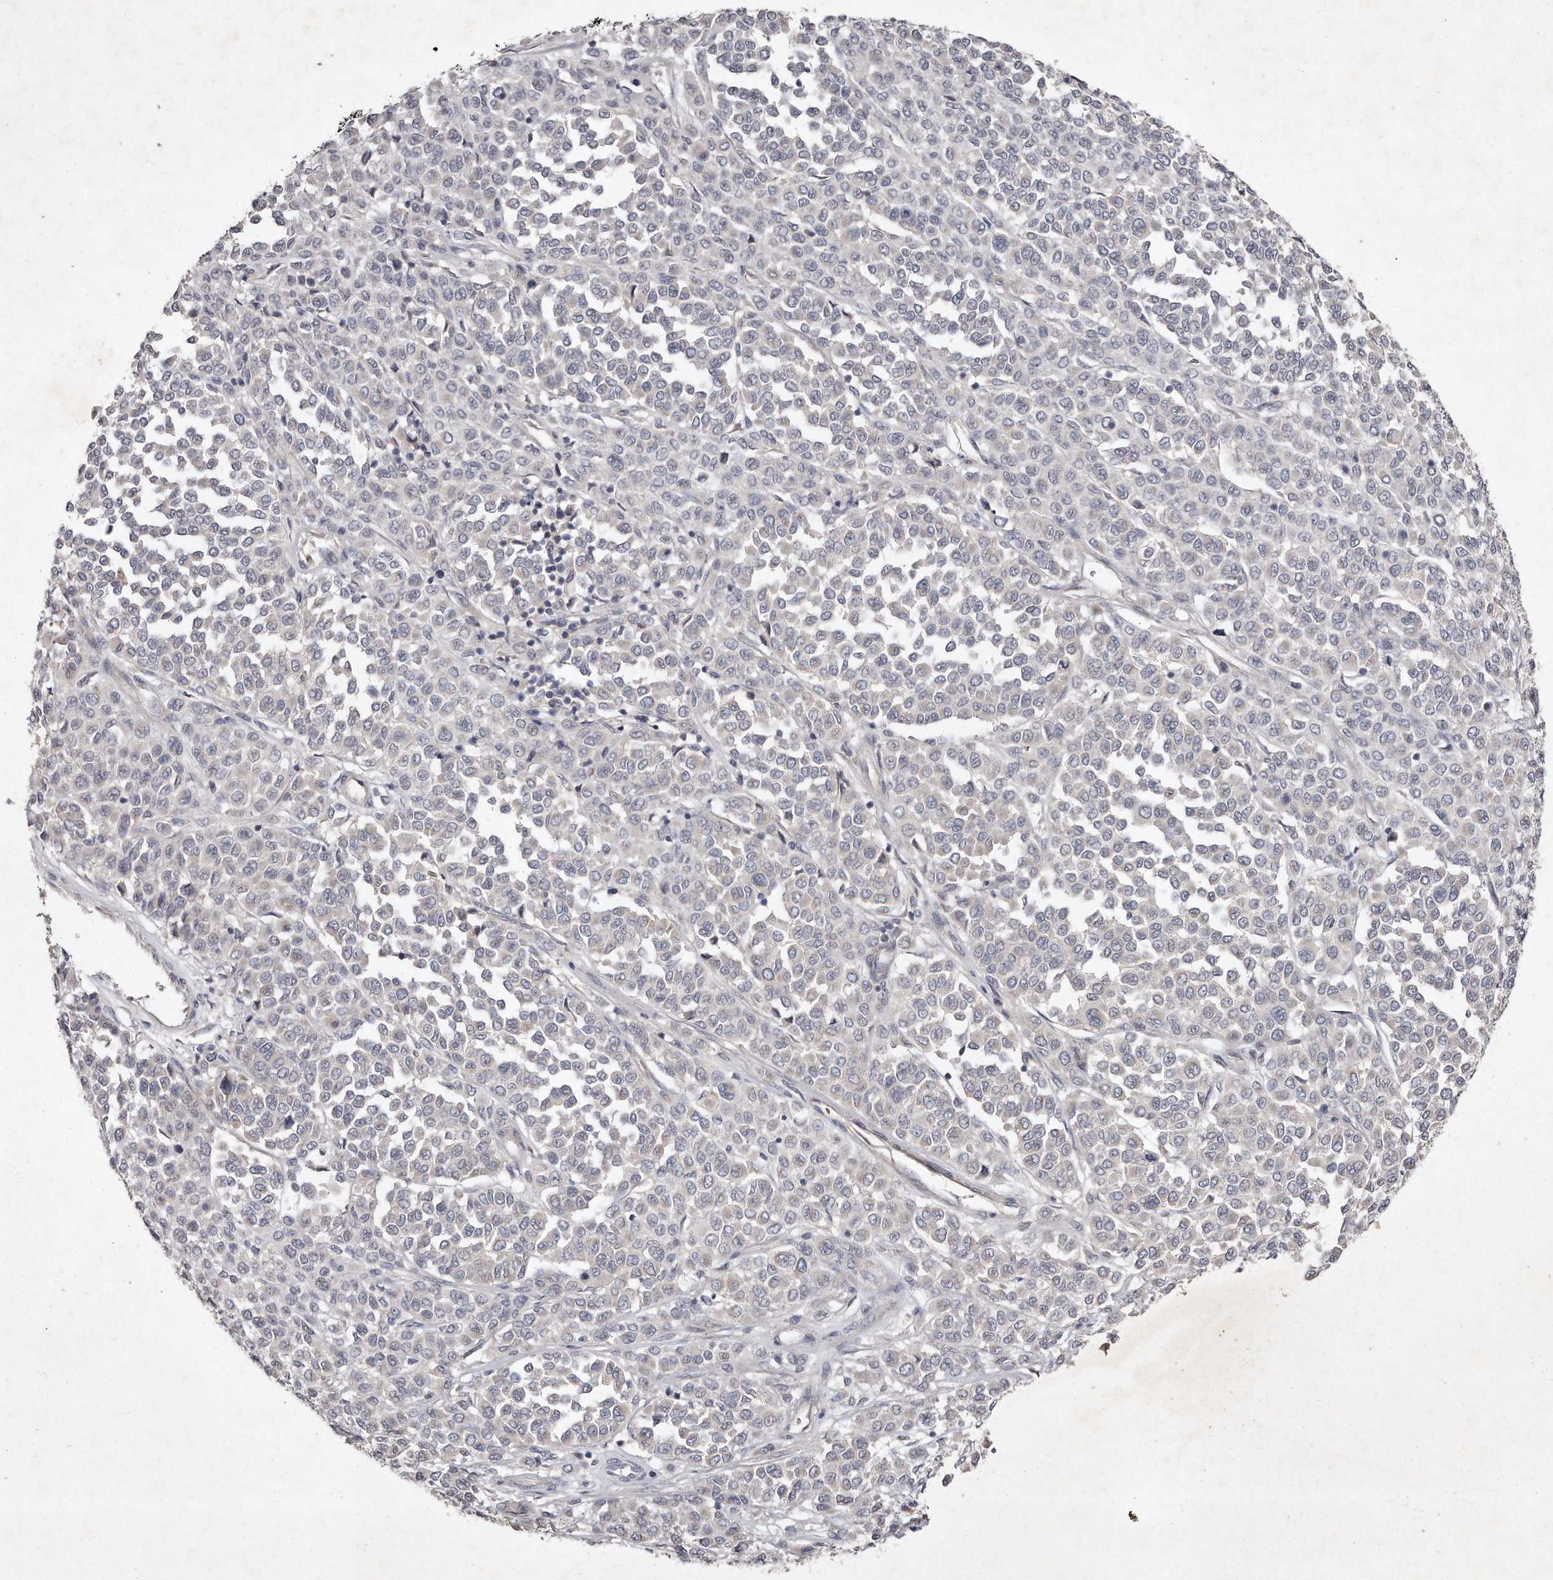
{"staining": {"intensity": "negative", "quantity": "none", "location": "none"}, "tissue": "melanoma", "cell_type": "Tumor cells", "image_type": "cancer", "snomed": [{"axis": "morphology", "description": "Malignant melanoma, Metastatic site"}, {"axis": "topography", "description": "Pancreas"}], "caption": "An image of human melanoma is negative for staining in tumor cells.", "gene": "TECR", "patient": {"sex": "female", "age": 30}}